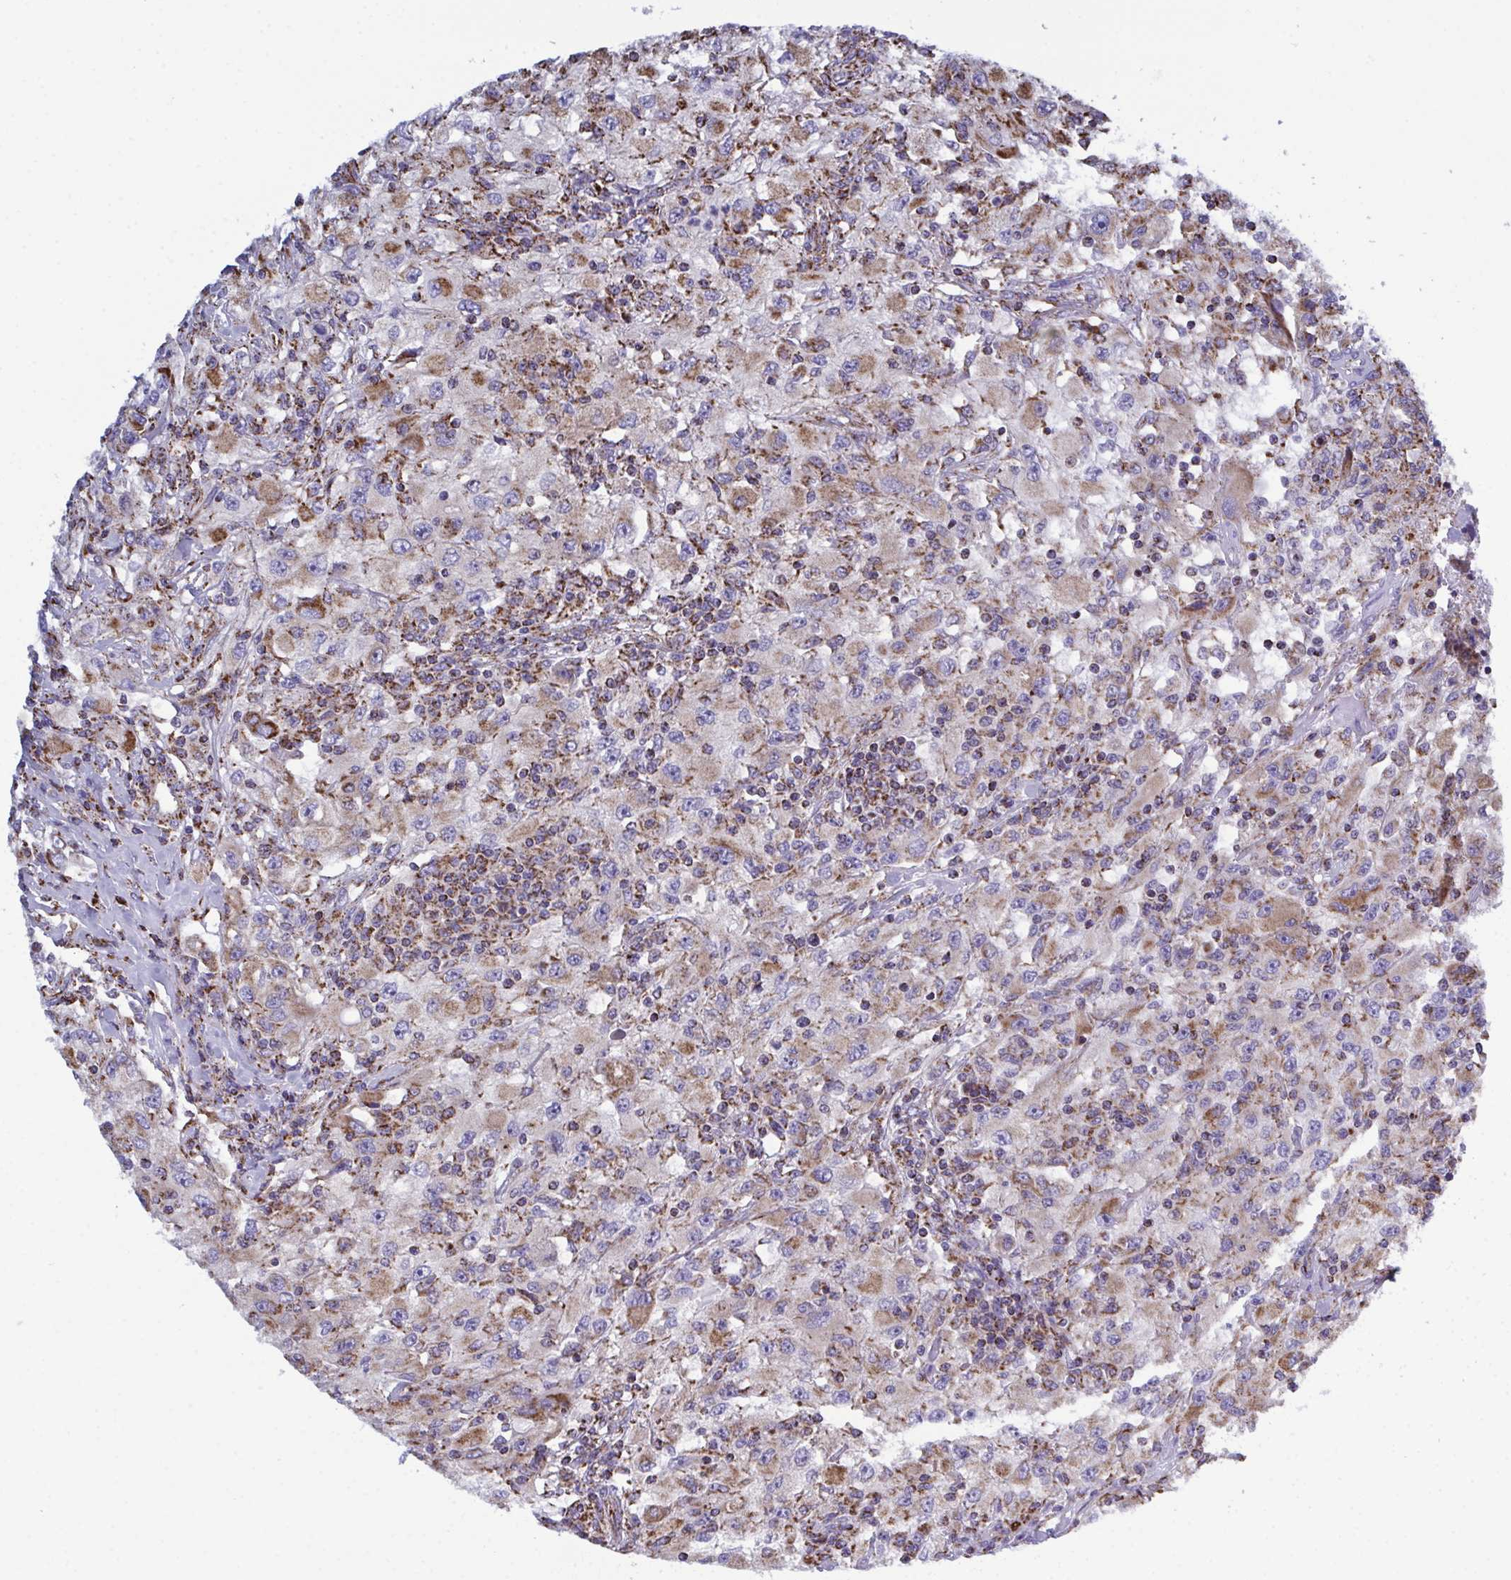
{"staining": {"intensity": "moderate", "quantity": "25%-75%", "location": "cytoplasmic/membranous"}, "tissue": "renal cancer", "cell_type": "Tumor cells", "image_type": "cancer", "snomed": [{"axis": "morphology", "description": "Adenocarcinoma, NOS"}, {"axis": "topography", "description": "Kidney"}], "caption": "Protein expression by immunohistochemistry displays moderate cytoplasmic/membranous expression in about 25%-75% of tumor cells in renal adenocarcinoma.", "gene": "CSDE1", "patient": {"sex": "female", "age": 67}}